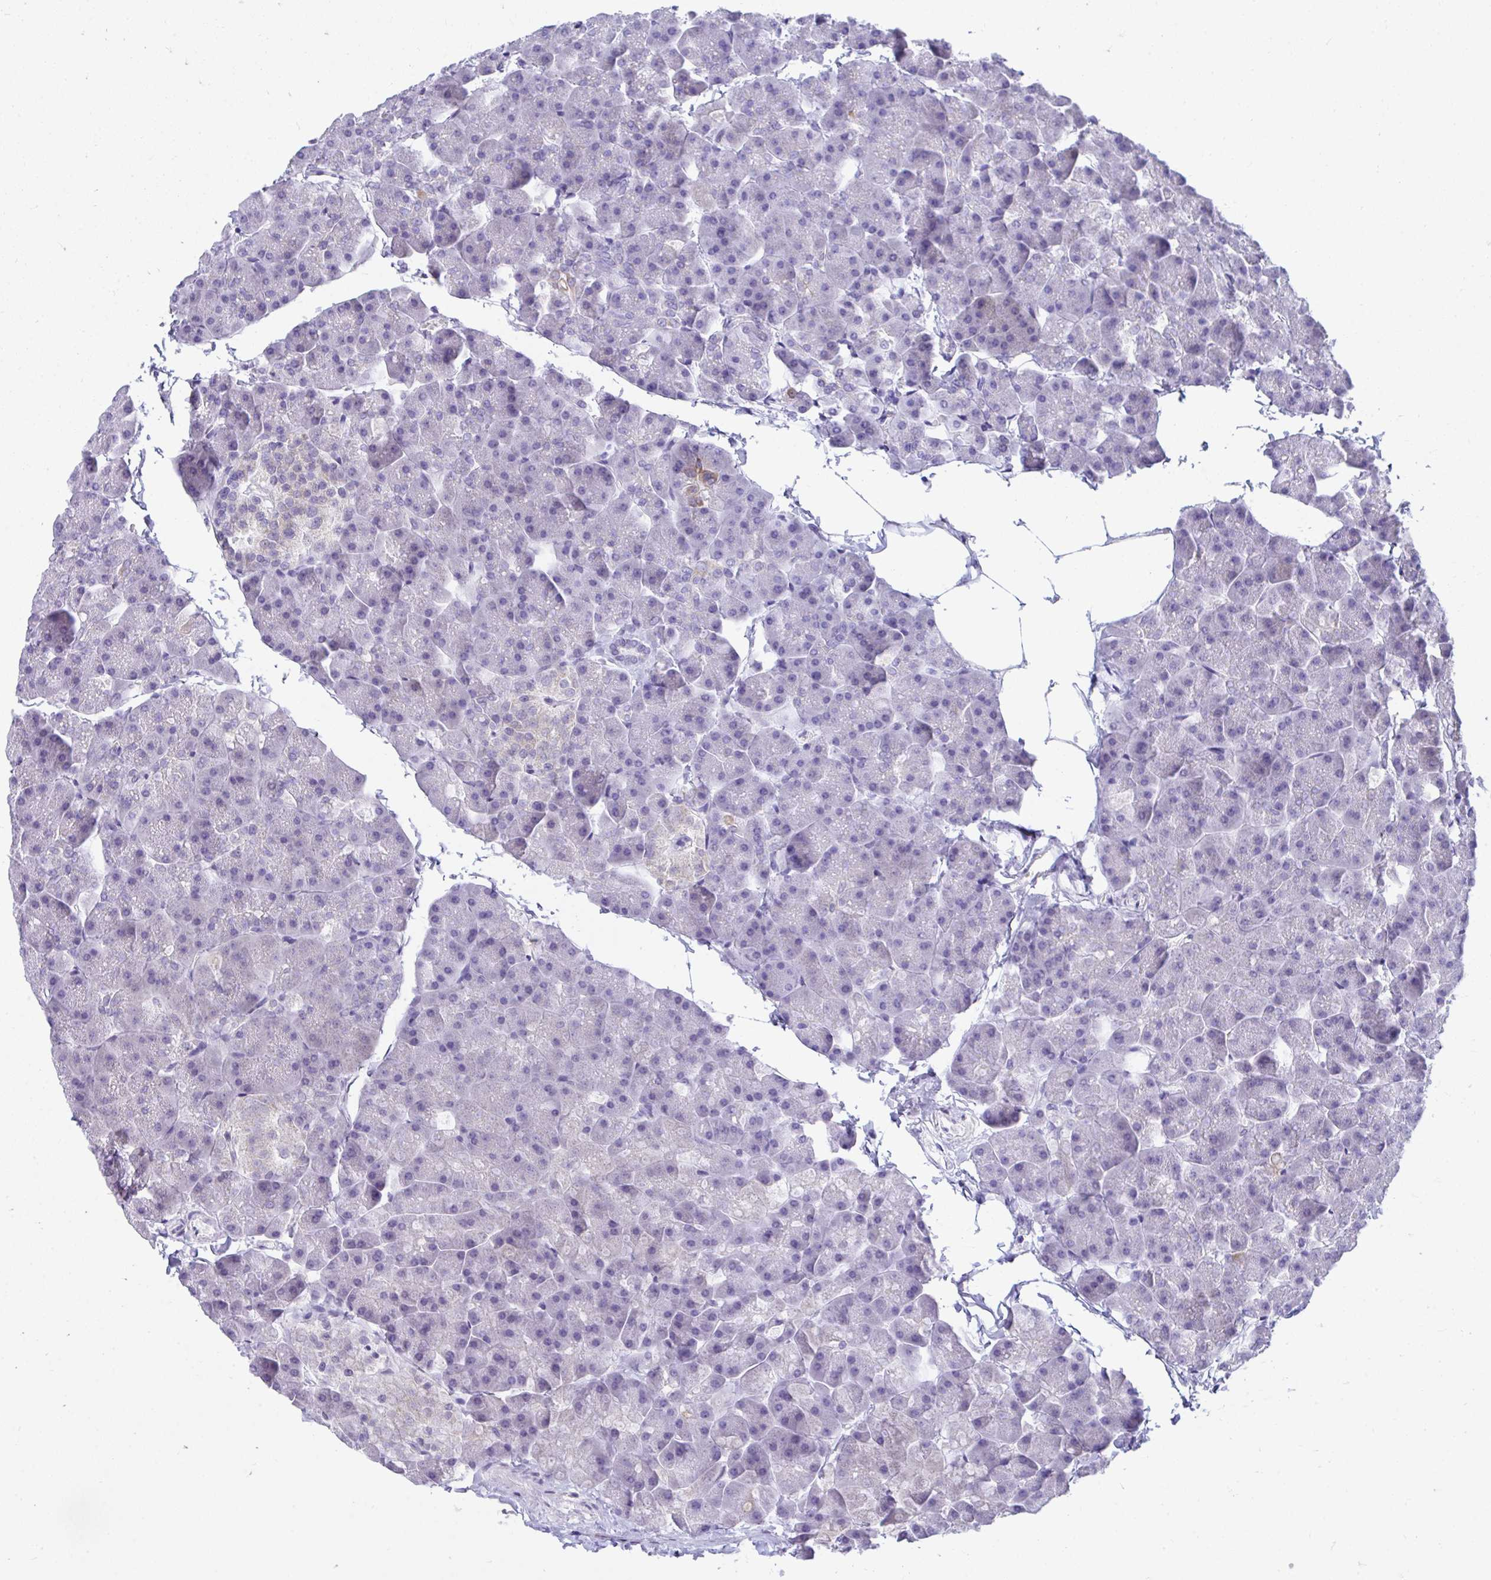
{"staining": {"intensity": "negative", "quantity": "none", "location": "none"}, "tissue": "pancreas", "cell_type": "Exocrine glandular cells", "image_type": "normal", "snomed": [{"axis": "morphology", "description": "Normal tissue, NOS"}, {"axis": "topography", "description": "Pancreas"}], "caption": "Immunohistochemical staining of normal pancreas exhibits no significant expression in exocrine glandular cells.", "gene": "COA5", "patient": {"sex": "male", "age": 35}}